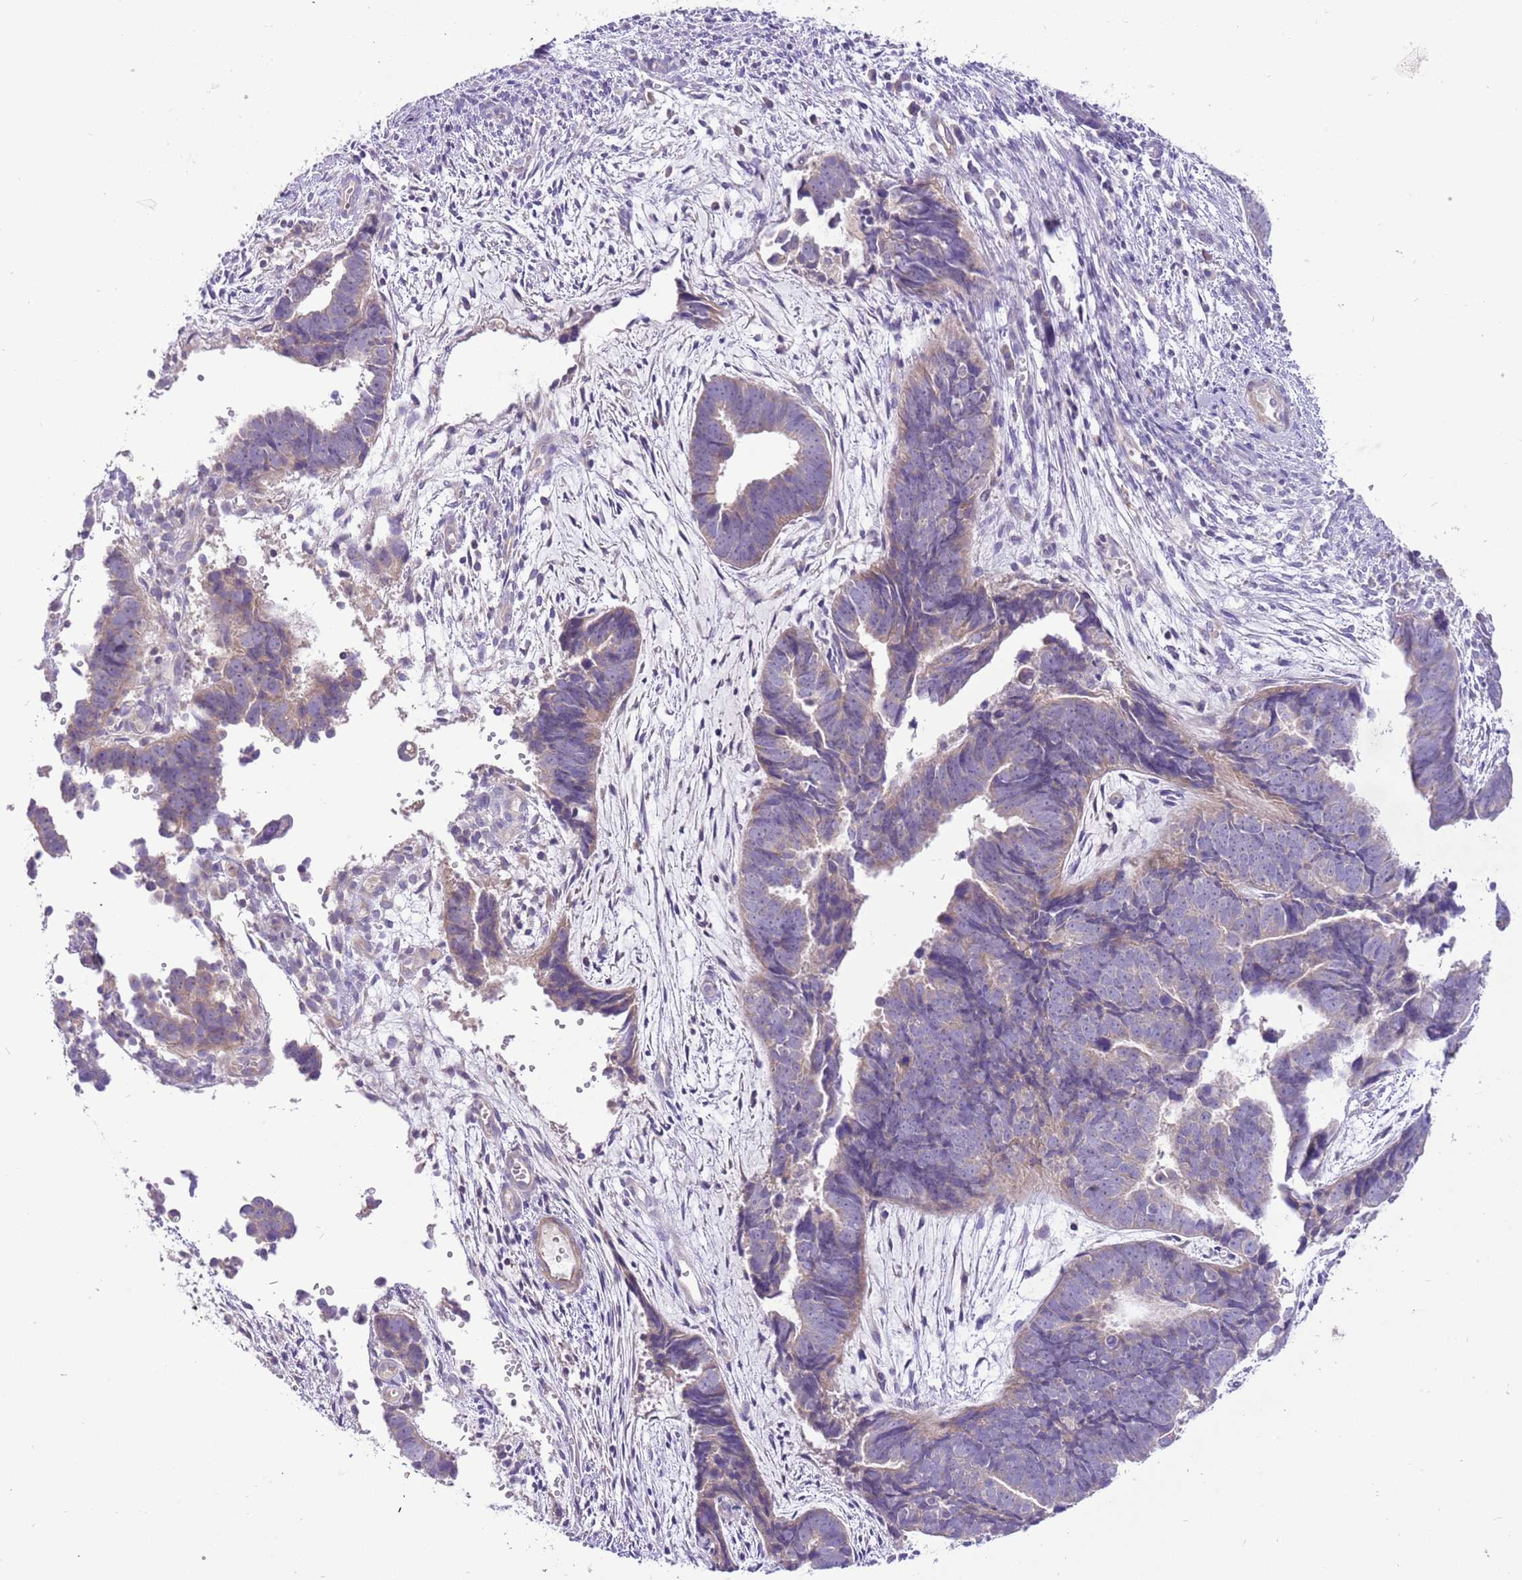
{"staining": {"intensity": "weak", "quantity": "<25%", "location": "cytoplasmic/membranous"}, "tissue": "endometrial cancer", "cell_type": "Tumor cells", "image_type": "cancer", "snomed": [{"axis": "morphology", "description": "Adenocarcinoma, NOS"}, {"axis": "topography", "description": "Endometrium"}], "caption": "Adenocarcinoma (endometrial) stained for a protein using immunohistochemistry (IHC) reveals no positivity tumor cells.", "gene": "GLCE", "patient": {"sex": "female", "age": 75}}